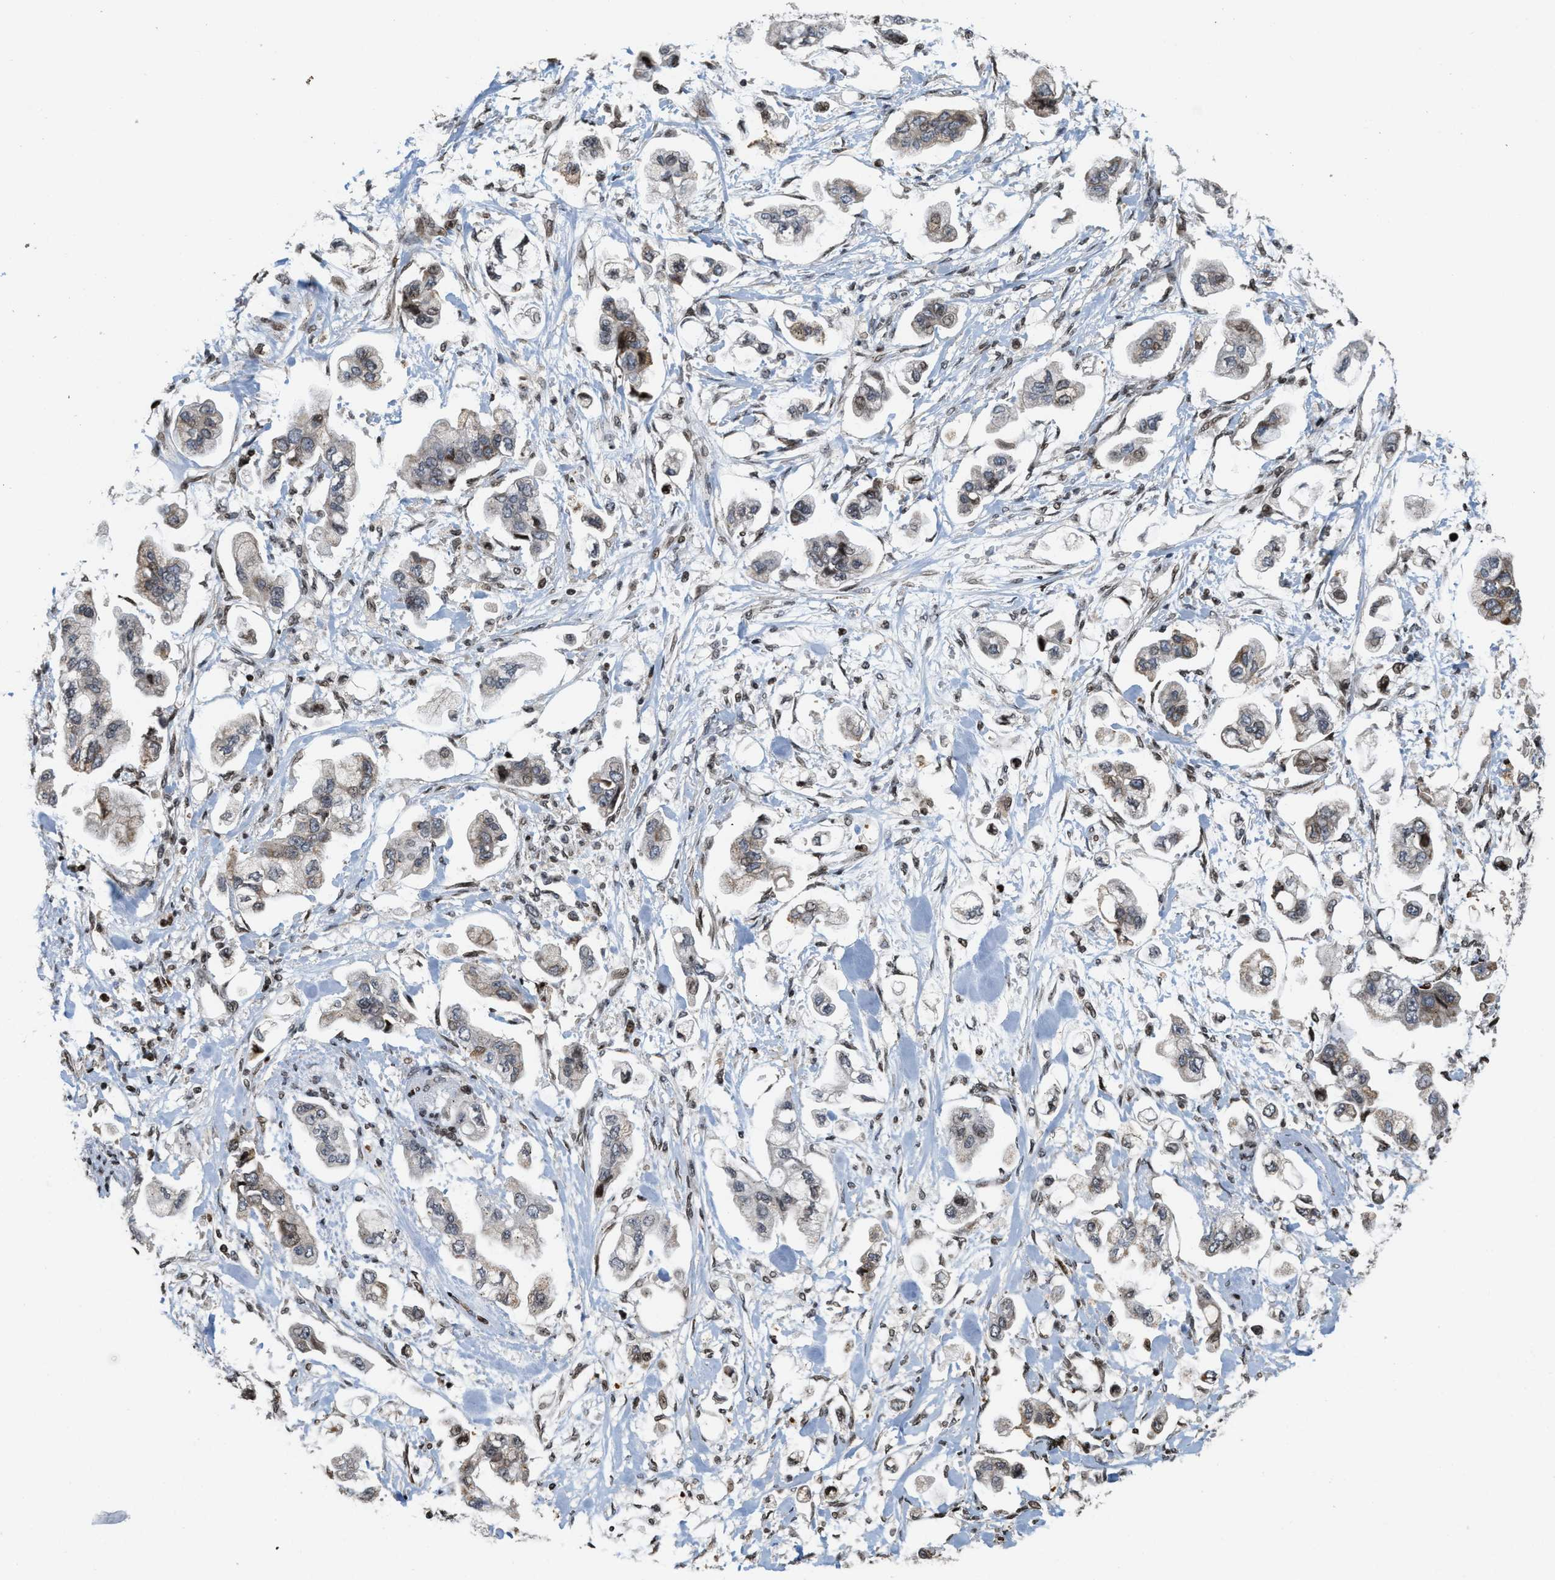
{"staining": {"intensity": "weak", "quantity": "<25%", "location": "cytoplasmic/membranous"}, "tissue": "stomach cancer", "cell_type": "Tumor cells", "image_type": "cancer", "snomed": [{"axis": "morphology", "description": "Adenocarcinoma, NOS"}, {"axis": "topography", "description": "Stomach"}], "caption": "Tumor cells show no significant staining in stomach cancer. Brightfield microscopy of immunohistochemistry stained with DAB (brown) and hematoxylin (blue), captured at high magnification.", "gene": "PDZD2", "patient": {"sex": "male", "age": 62}}